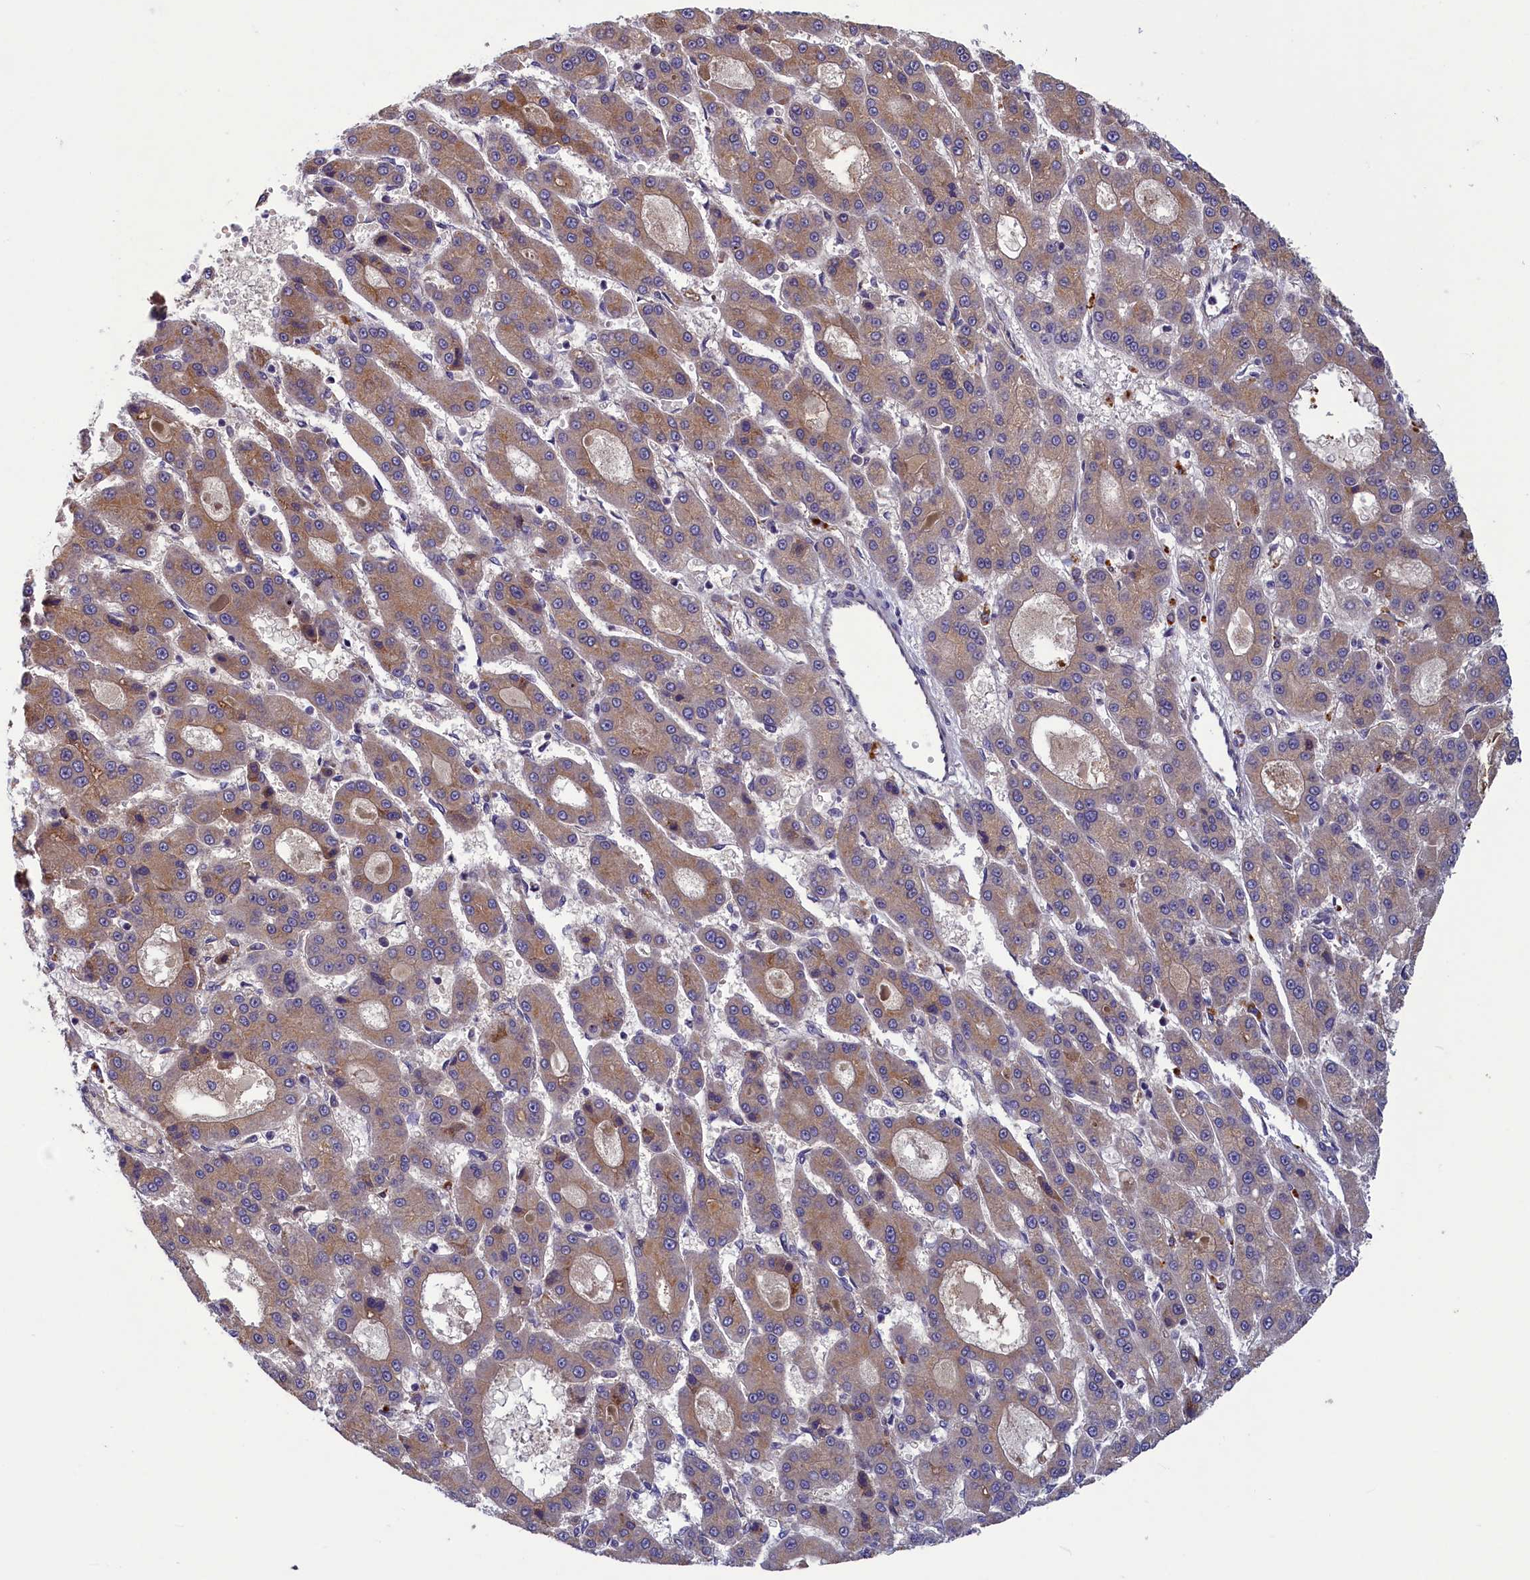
{"staining": {"intensity": "moderate", "quantity": ">75%", "location": "cytoplasmic/membranous"}, "tissue": "liver cancer", "cell_type": "Tumor cells", "image_type": "cancer", "snomed": [{"axis": "morphology", "description": "Carcinoma, Hepatocellular, NOS"}, {"axis": "topography", "description": "Liver"}], "caption": "Brown immunohistochemical staining in human liver cancer (hepatocellular carcinoma) shows moderate cytoplasmic/membranous staining in about >75% of tumor cells.", "gene": "NUBP1", "patient": {"sex": "male", "age": 70}}